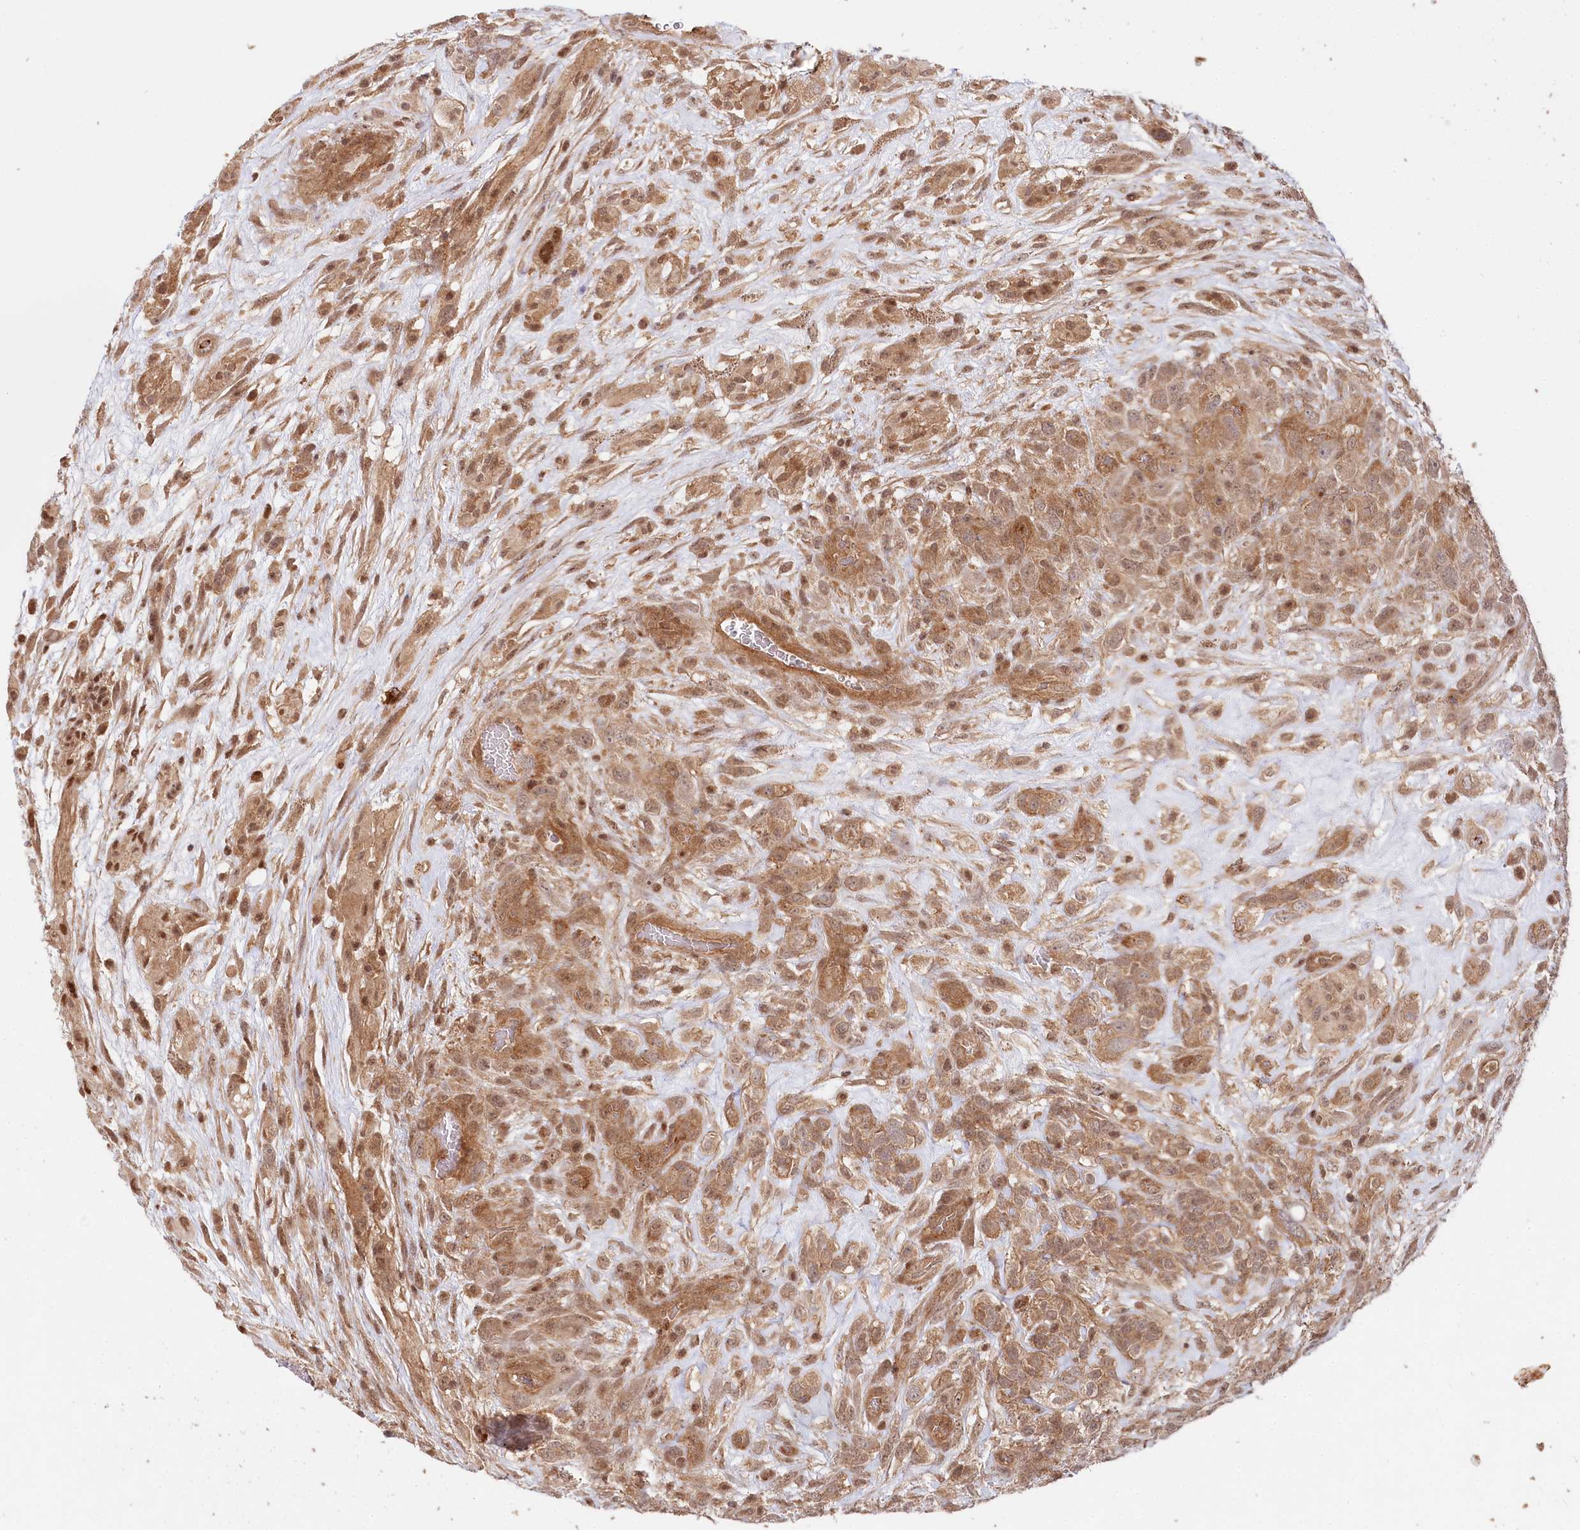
{"staining": {"intensity": "moderate", "quantity": ">75%", "location": "cytoplasmic/membranous,nuclear"}, "tissue": "glioma", "cell_type": "Tumor cells", "image_type": "cancer", "snomed": [{"axis": "morphology", "description": "Glioma, malignant, High grade"}, {"axis": "topography", "description": "Brain"}], "caption": "Glioma was stained to show a protein in brown. There is medium levels of moderate cytoplasmic/membranous and nuclear positivity in approximately >75% of tumor cells. (DAB IHC, brown staining for protein, blue staining for nuclei).", "gene": "CCDC65", "patient": {"sex": "male", "age": 61}}